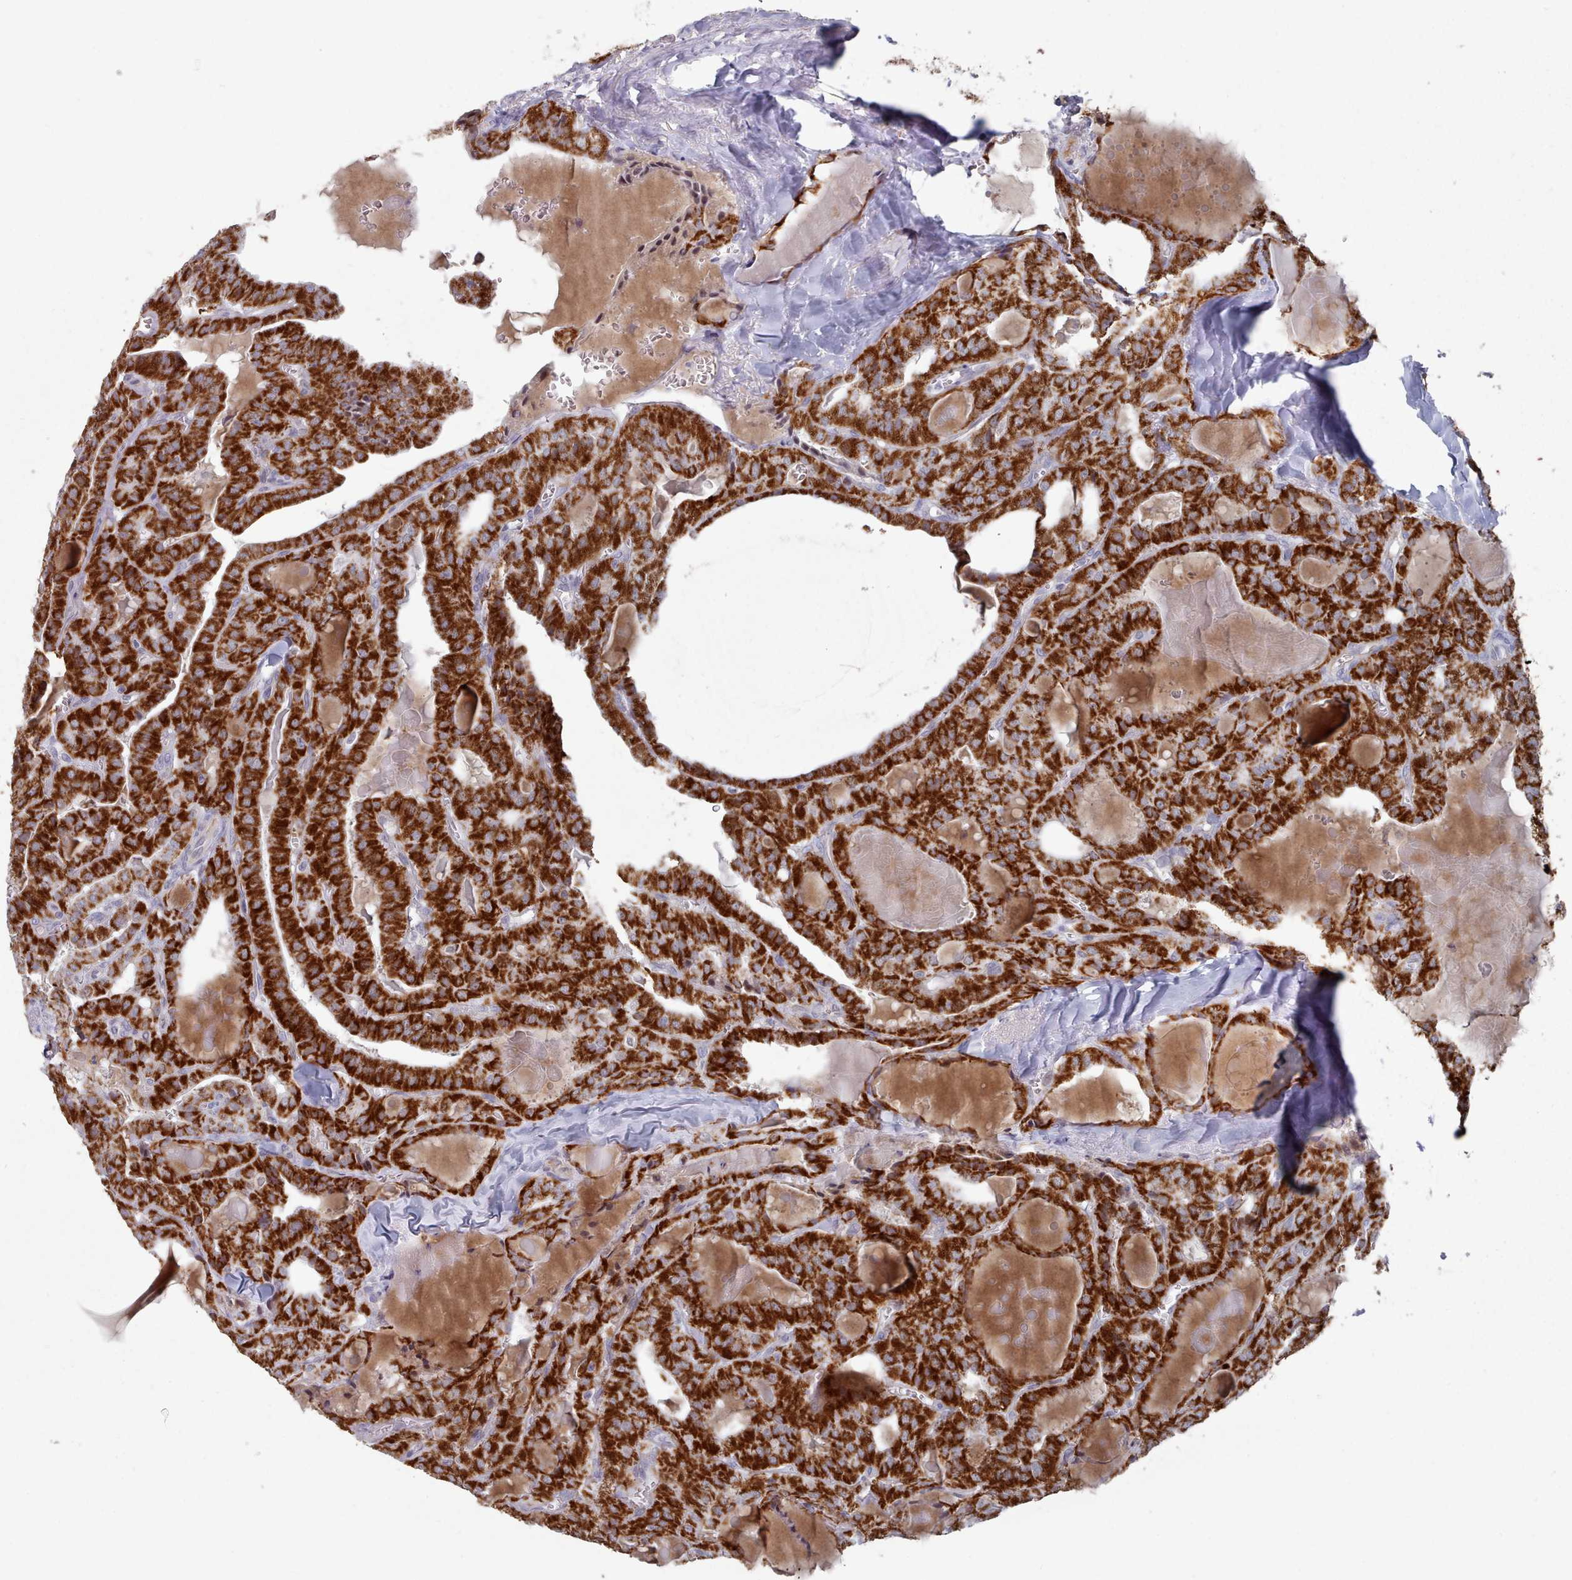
{"staining": {"intensity": "strong", "quantity": ">75%", "location": "cytoplasmic/membranous"}, "tissue": "thyroid cancer", "cell_type": "Tumor cells", "image_type": "cancer", "snomed": [{"axis": "morphology", "description": "Papillary adenocarcinoma, NOS"}, {"axis": "topography", "description": "Thyroid gland"}], "caption": "A high amount of strong cytoplasmic/membranous positivity is appreciated in about >75% of tumor cells in thyroid papillary adenocarcinoma tissue.", "gene": "TRARG1", "patient": {"sex": "male", "age": 52}}